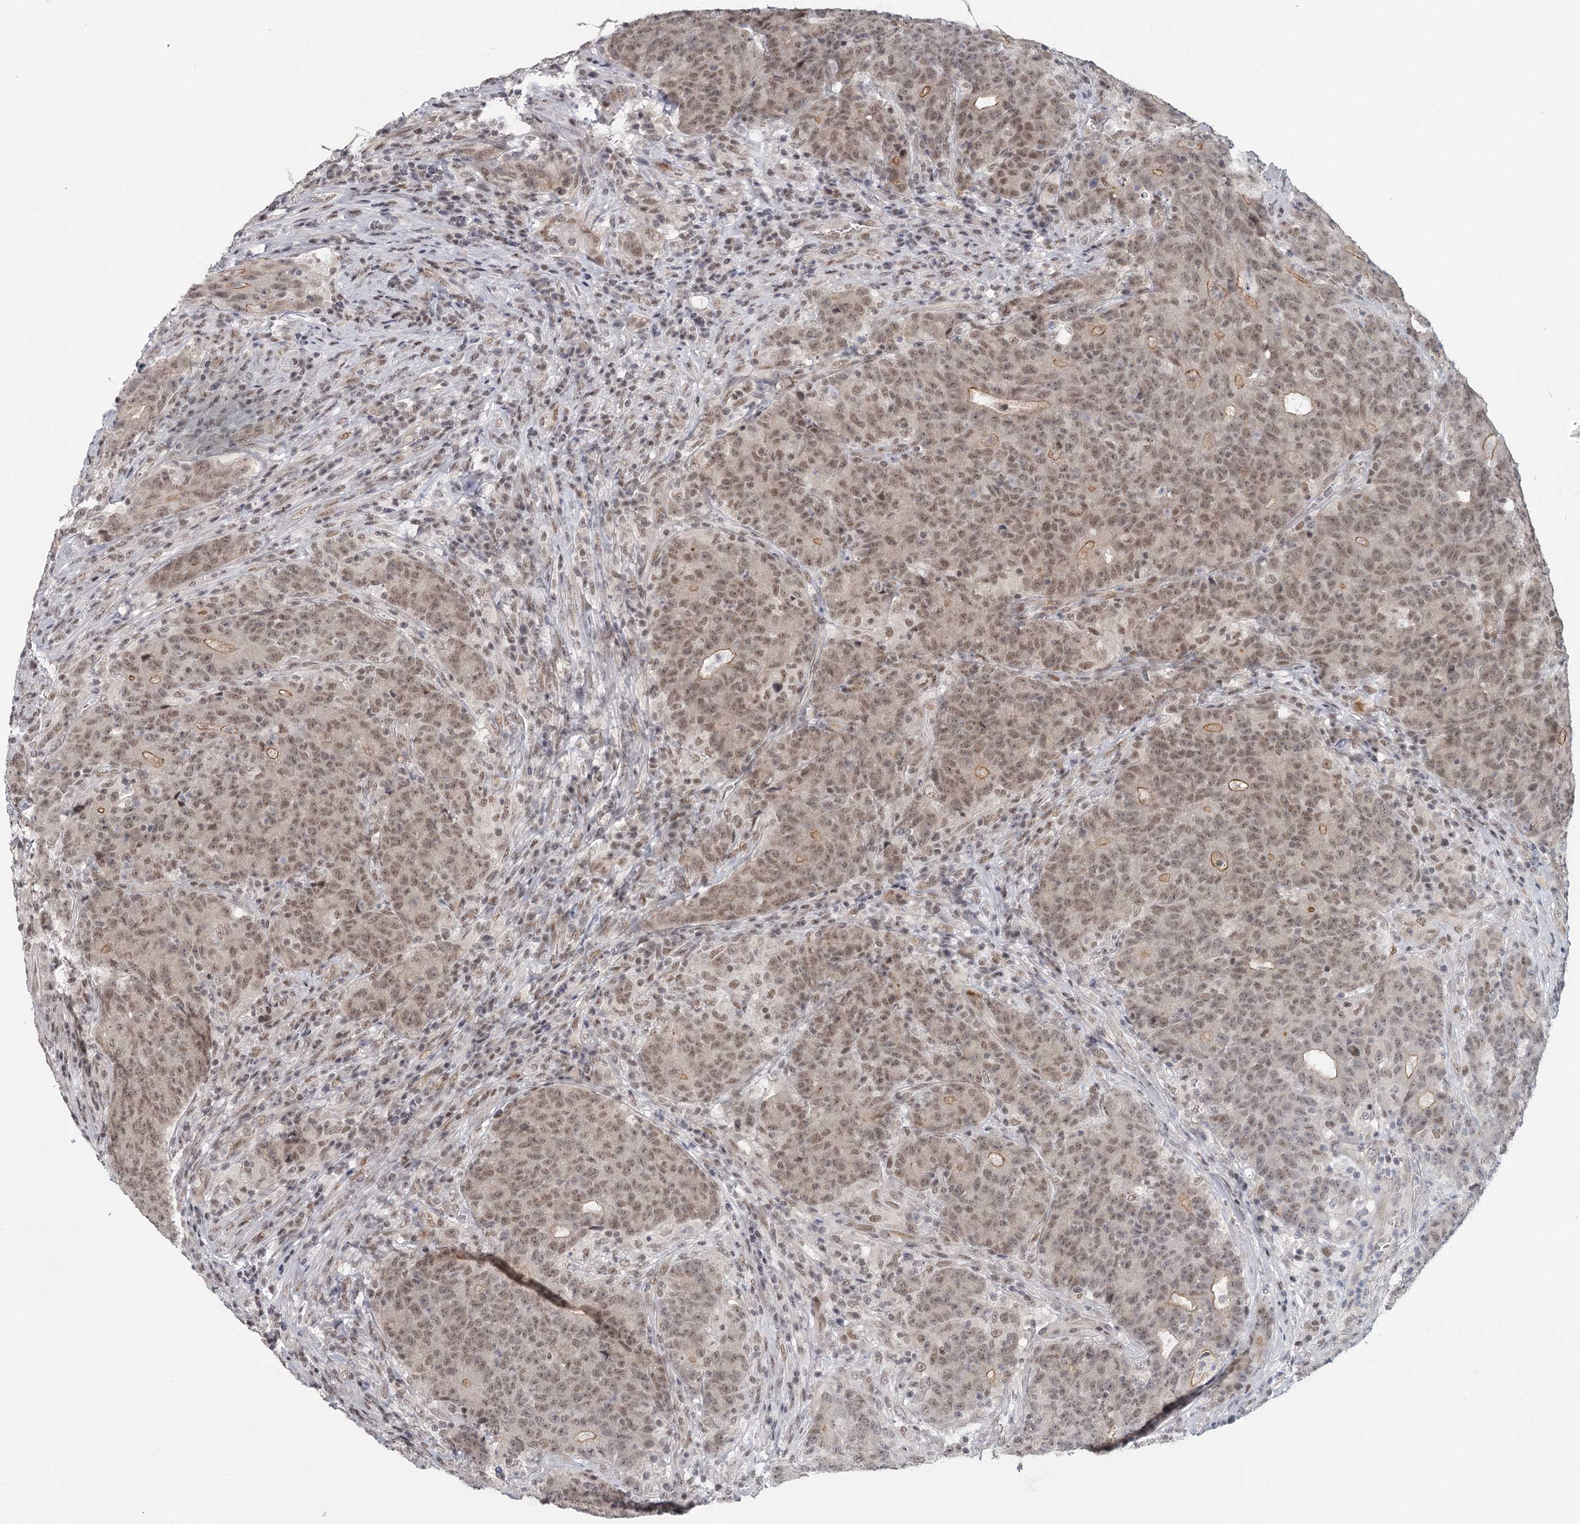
{"staining": {"intensity": "moderate", "quantity": ">75%", "location": "cytoplasmic/membranous,nuclear"}, "tissue": "colorectal cancer", "cell_type": "Tumor cells", "image_type": "cancer", "snomed": [{"axis": "morphology", "description": "Adenocarcinoma, NOS"}, {"axis": "topography", "description": "Colon"}], "caption": "Immunohistochemical staining of human colorectal cancer (adenocarcinoma) reveals medium levels of moderate cytoplasmic/membranous and nuclear staining in about >75% of tumor cells.", "gene": "FAM13C", "patient": {"sex": "female", "age": 75}}